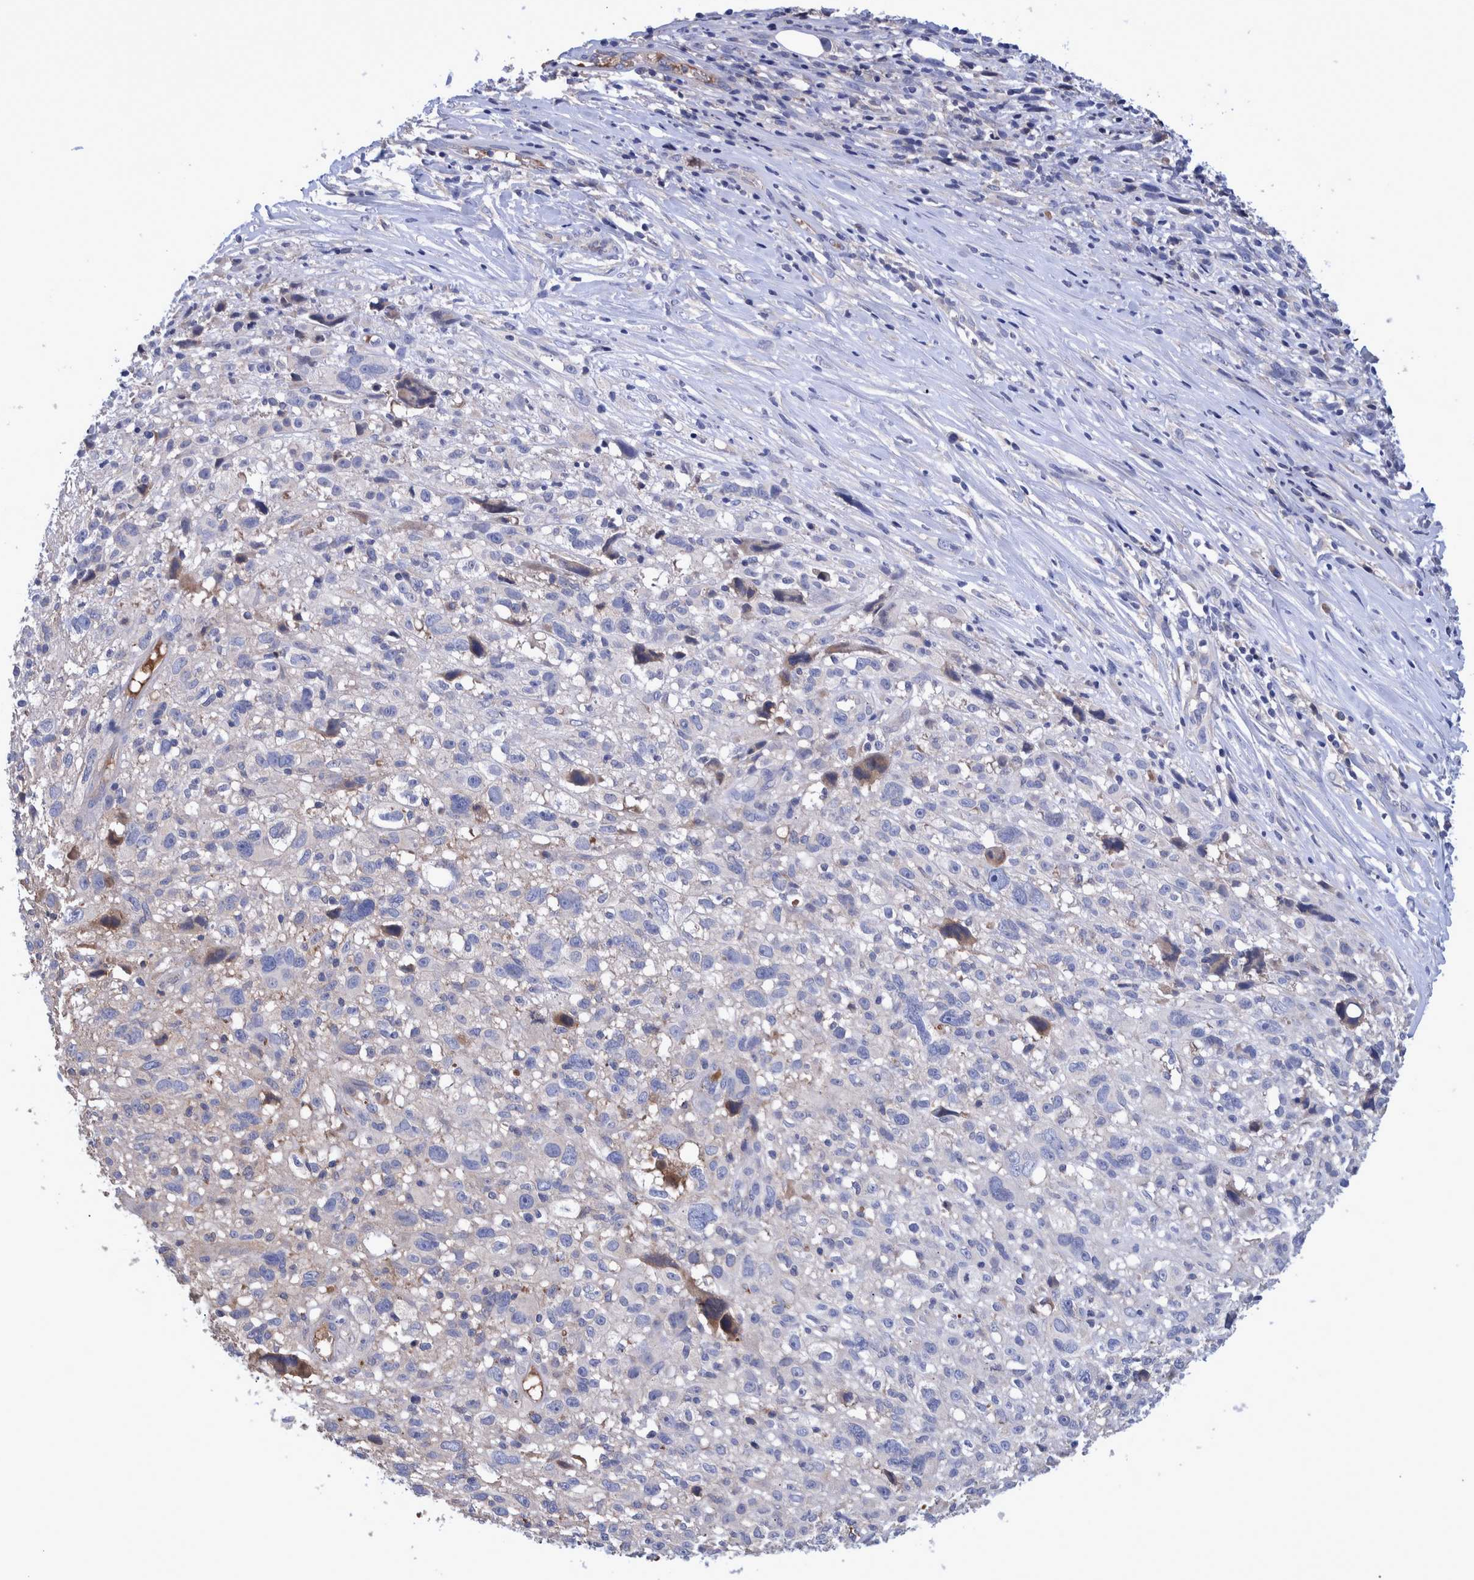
{"staining": {"intensity": "negative", "quantity": "none", "location": "none"}, "tissue": "melanoma", "cell_type": "Tumor cells", "image_type": "cancer", "snomed": [{"axis": "morphology", "description": "Malignant melanoma, NOS"}, {"axis": "topography", "description": "Skin"}], "caption": "Tumor cells show no significant protein staining in malignant melanoma.", "gene": "DLL4", "patient": {"sex": "female", "age": 55}}